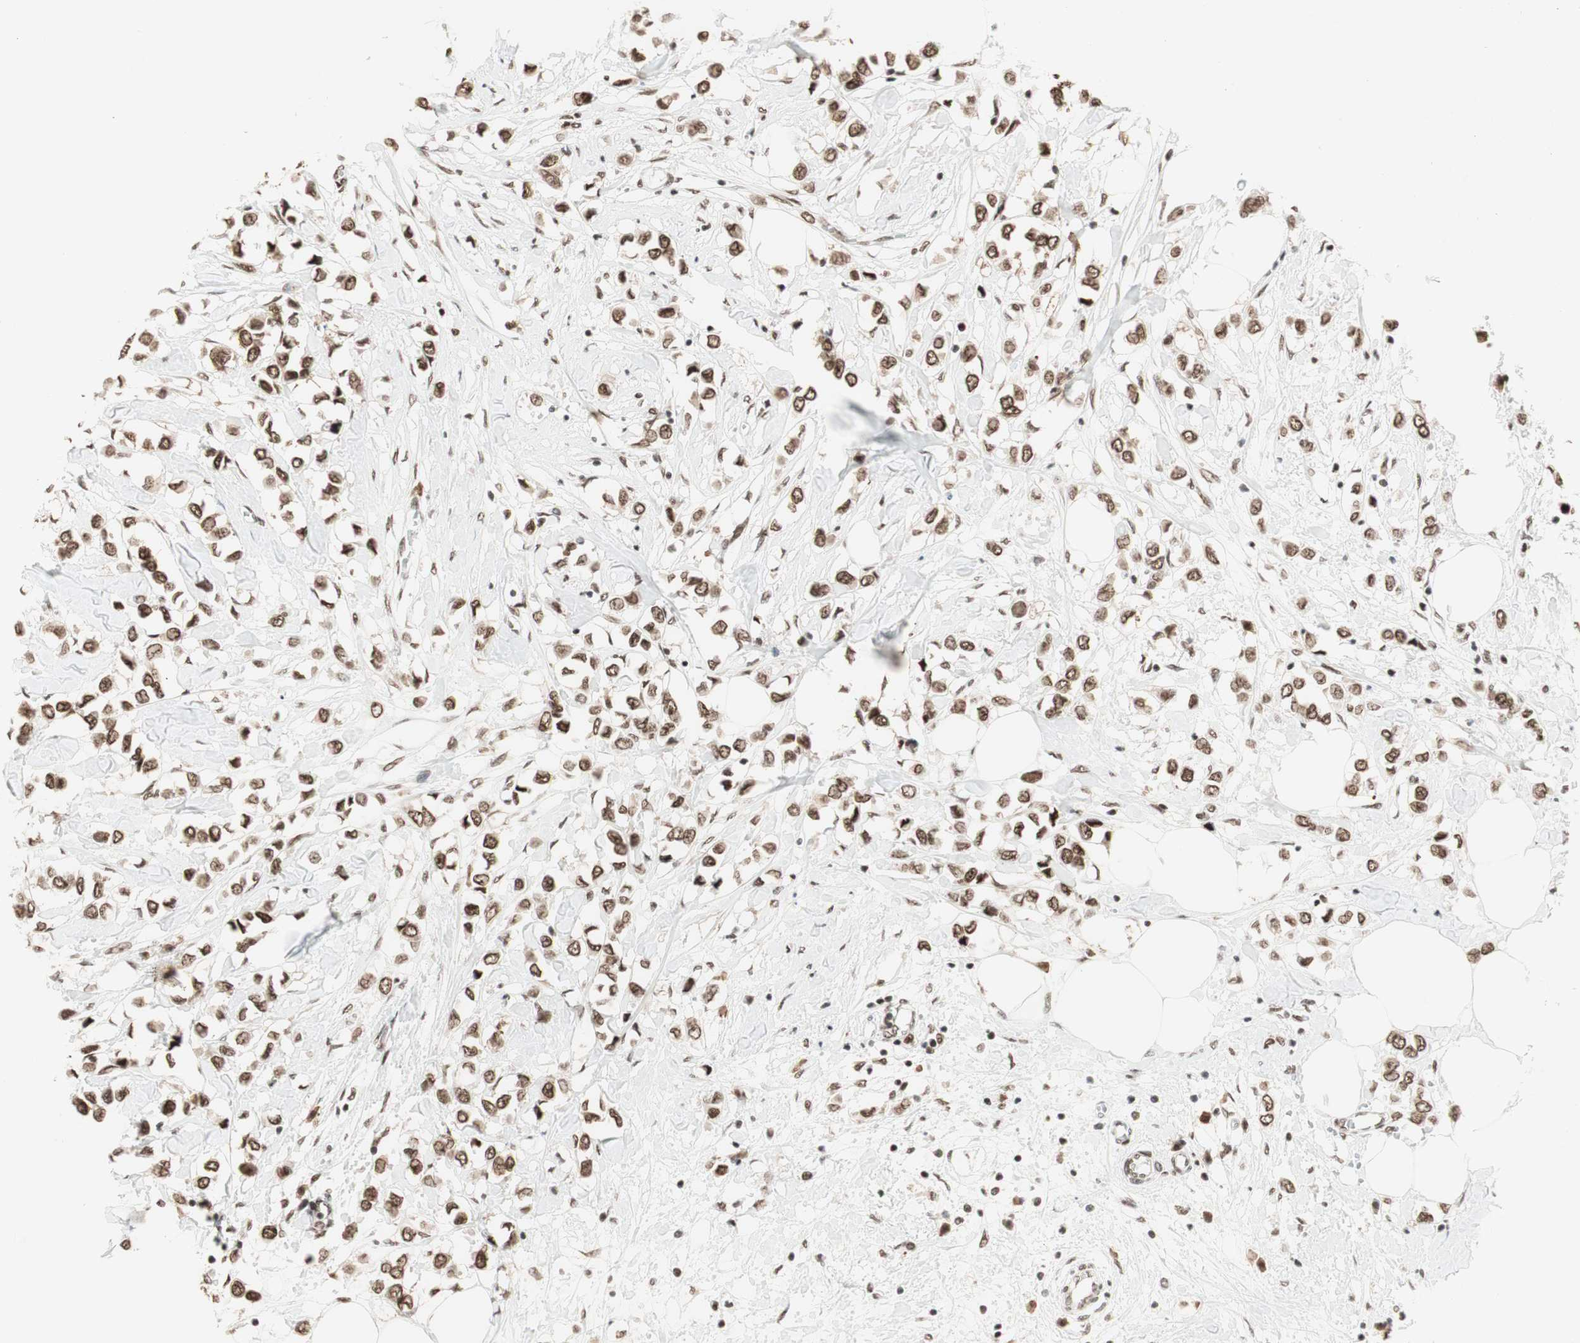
{"staining": {"intensity": "moderate", "quantity": ">75%", "location": "nuclear"}, "tissue": "breast cancer", "cell_type": "Tumor cells", "image_type": "cancer", "snomed": [{"axis": "morphology", "description": "Lobular carcinoma"}, {"axis": "topography", "description": "Breast"}], "caption": "Breast cancer (lobular carcinoma) stained with a protein marker reveals moderate staining in tumor cells.", "gene": "SMARCE1", "patient": {"sex": "female", "age": 51}}